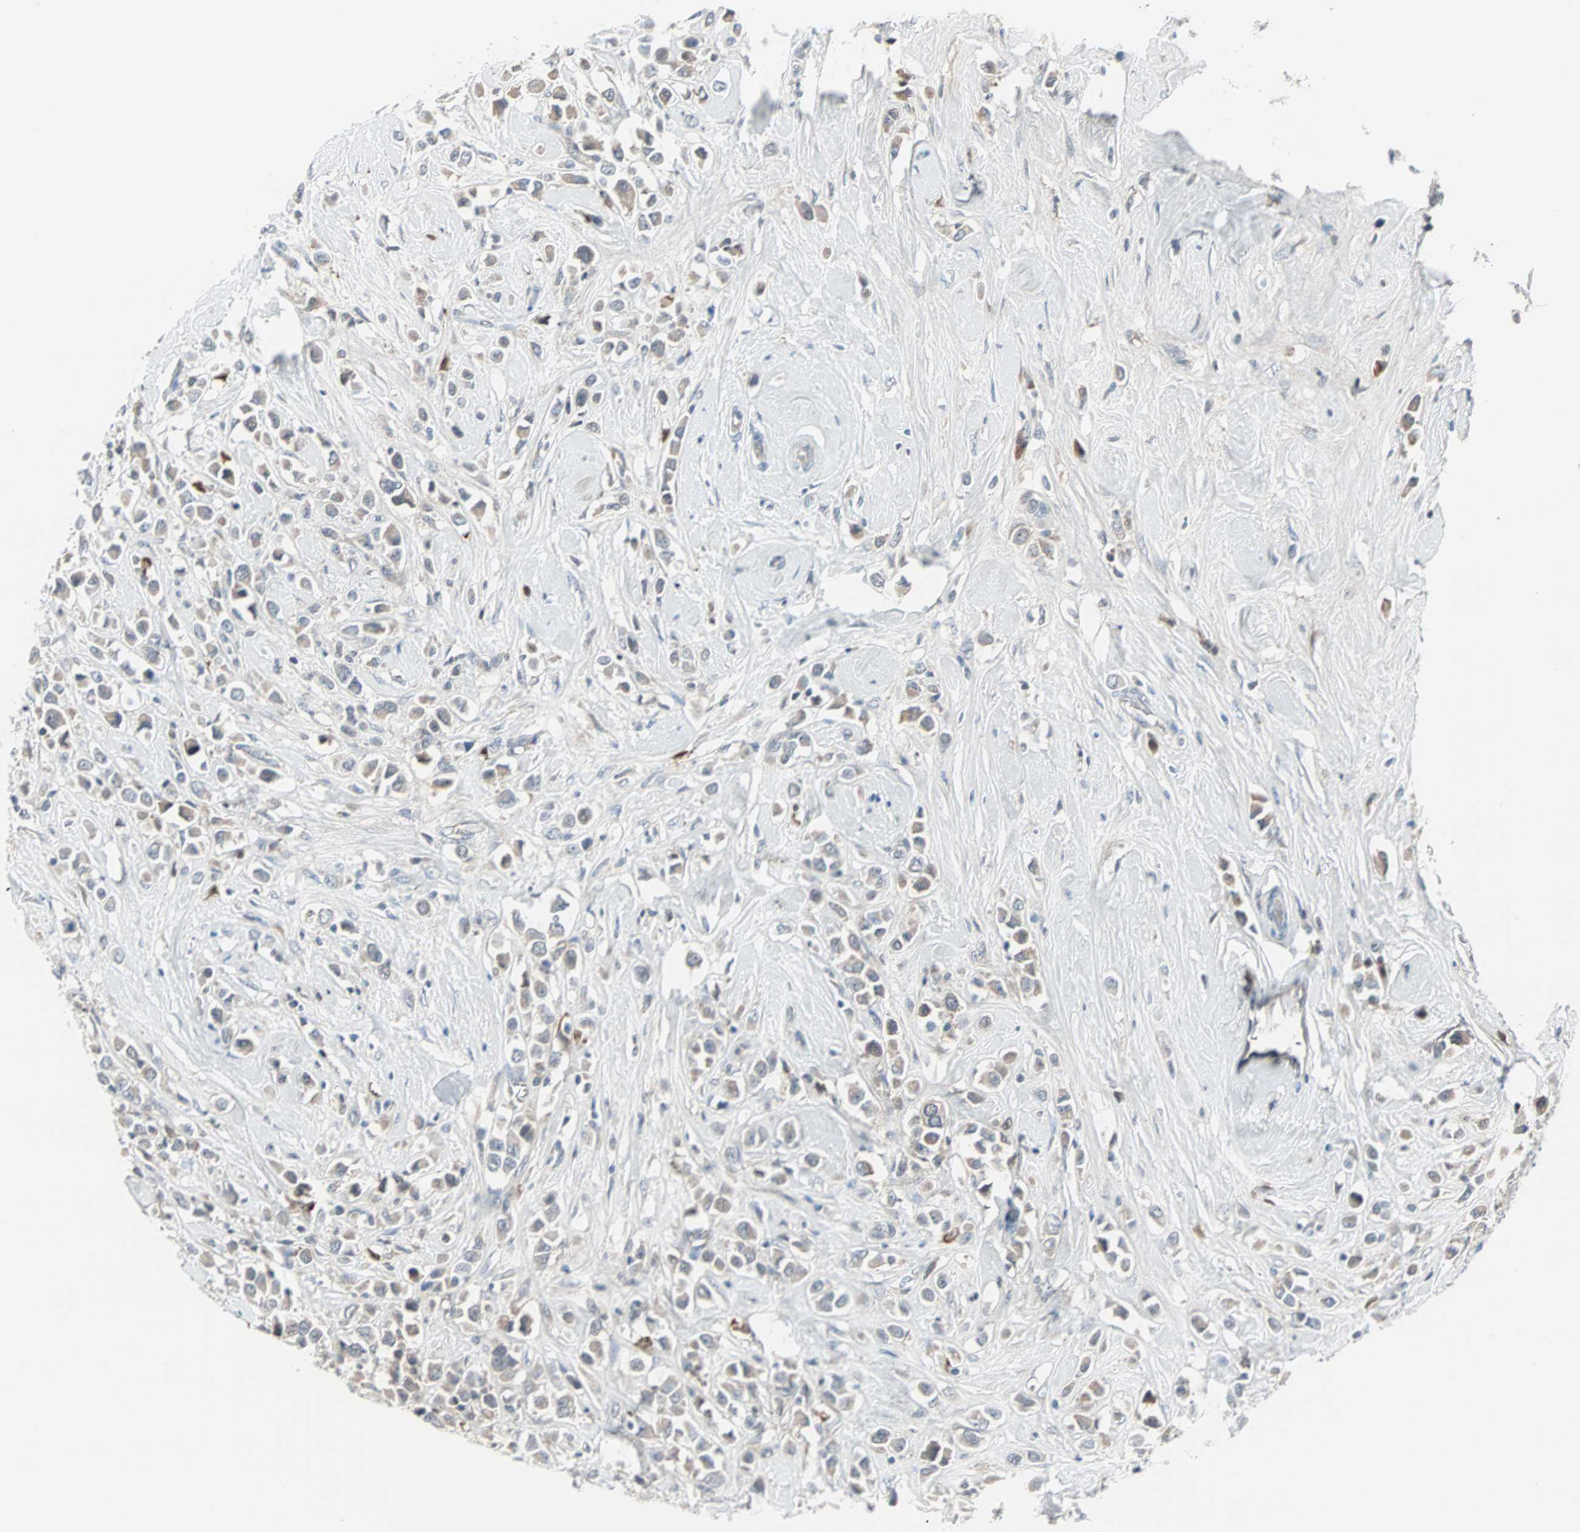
{"staining": {"intensity": "weak", "quantity": "<25%", "location": "cytoplasmic/membranous"}, "tissue": "breast cancer", "cell_type": "Tumor cells", "image_type": "cancer", "snomed": [{"axis": "morphology", "description": "Duct carcinoma"}, {"axis": "topography", "description": "Breast"}], "caption": "Immunohistochemistry (IHC) of human invasive ductal carcinoma (breast) exhibits no expression in tumor cells.", "gene": "CASP3", "patient": {"sex": "female", "age": 61}}